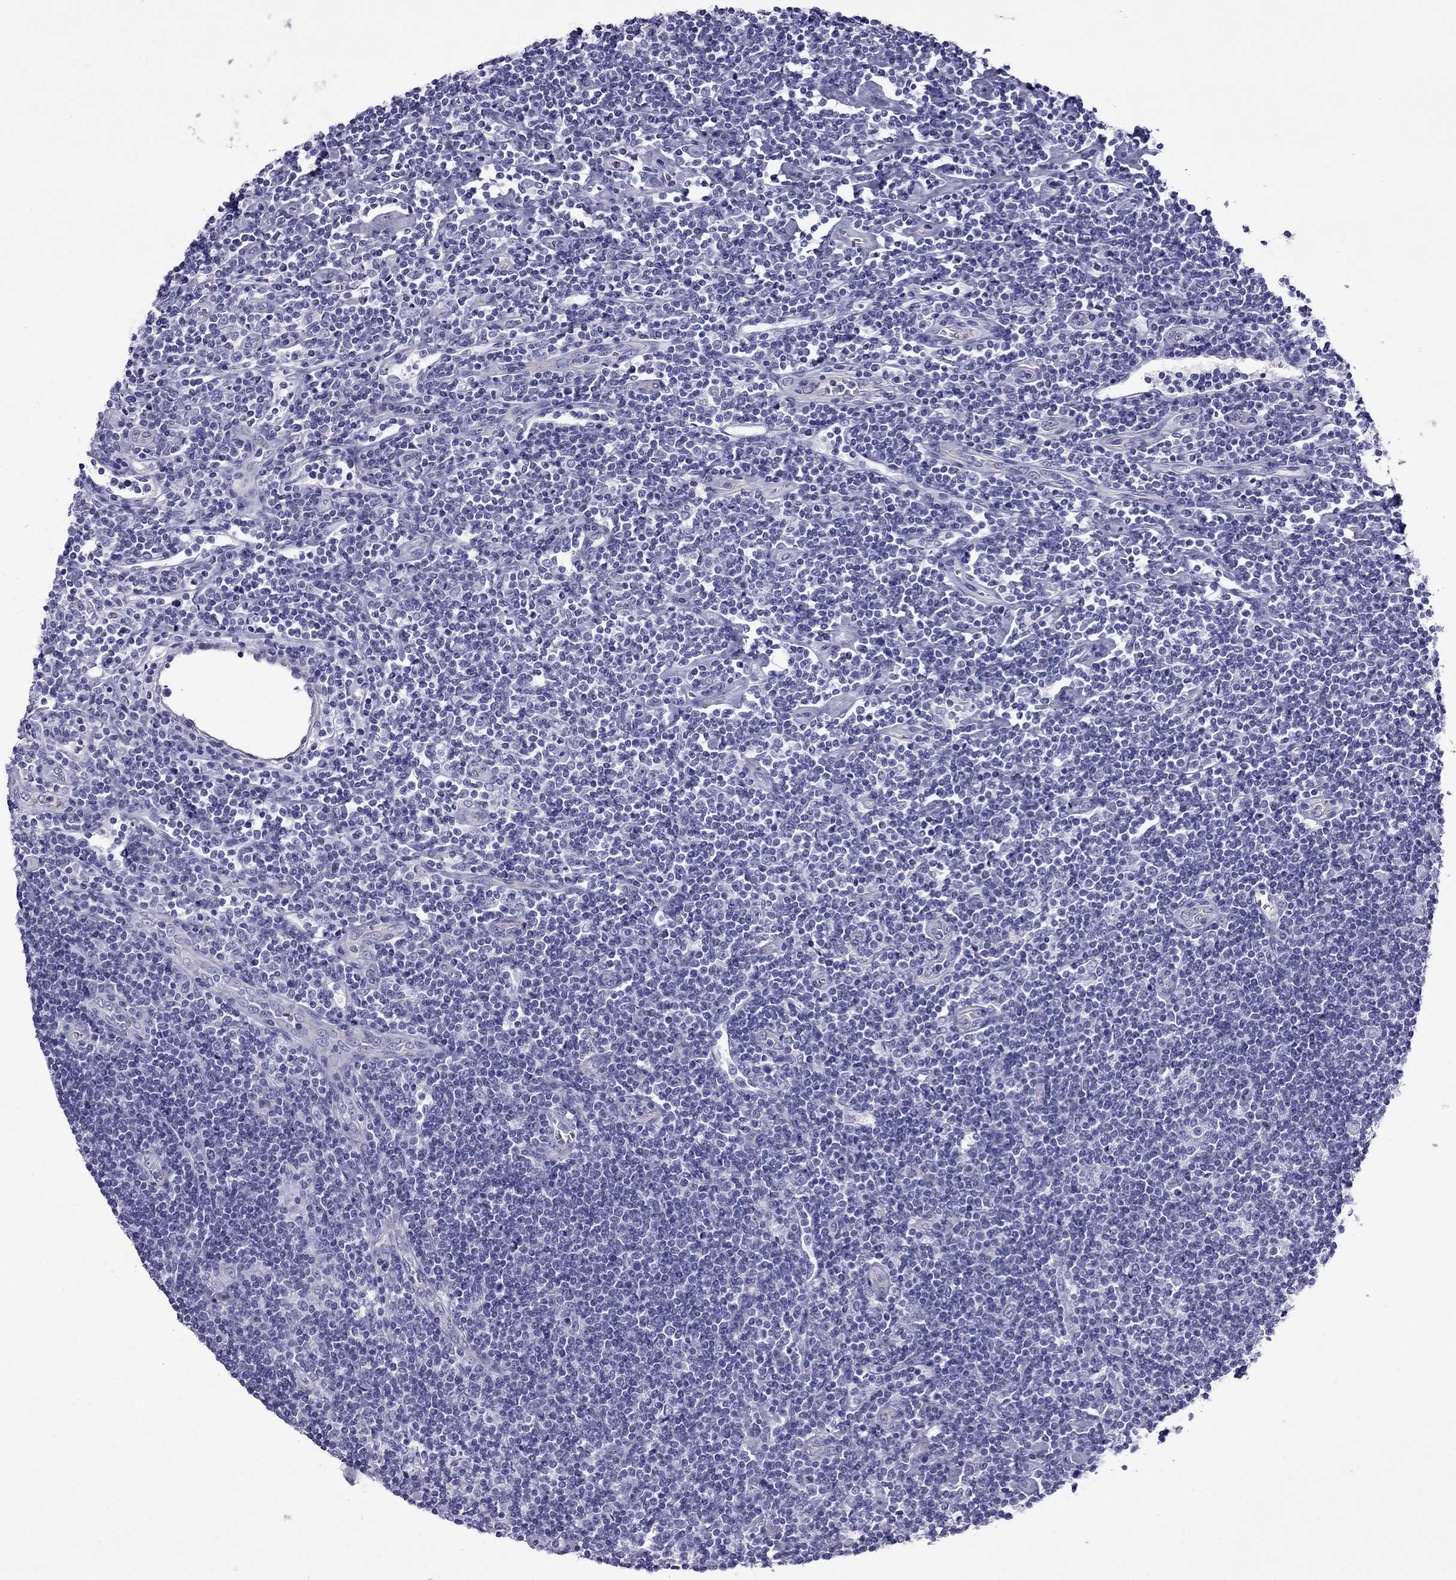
{"staining": {"intensity": "negative", "quantity": "none", "location": "none"}, "tissue": "lymphoma", "cell_type": "Tumor cells", "image_type": "cancer", "snomed": [{"axis": "morphology", "description": "Hodgkin's disease, NOS"}, {"axis": "topography", "description": "Lymph node"}], "caption": "Histopathology image shows no protein staining in tumor cells of lymphoma tissue.", "gene": "MYL11", "patient": {"sex": "male", "age": 40}}